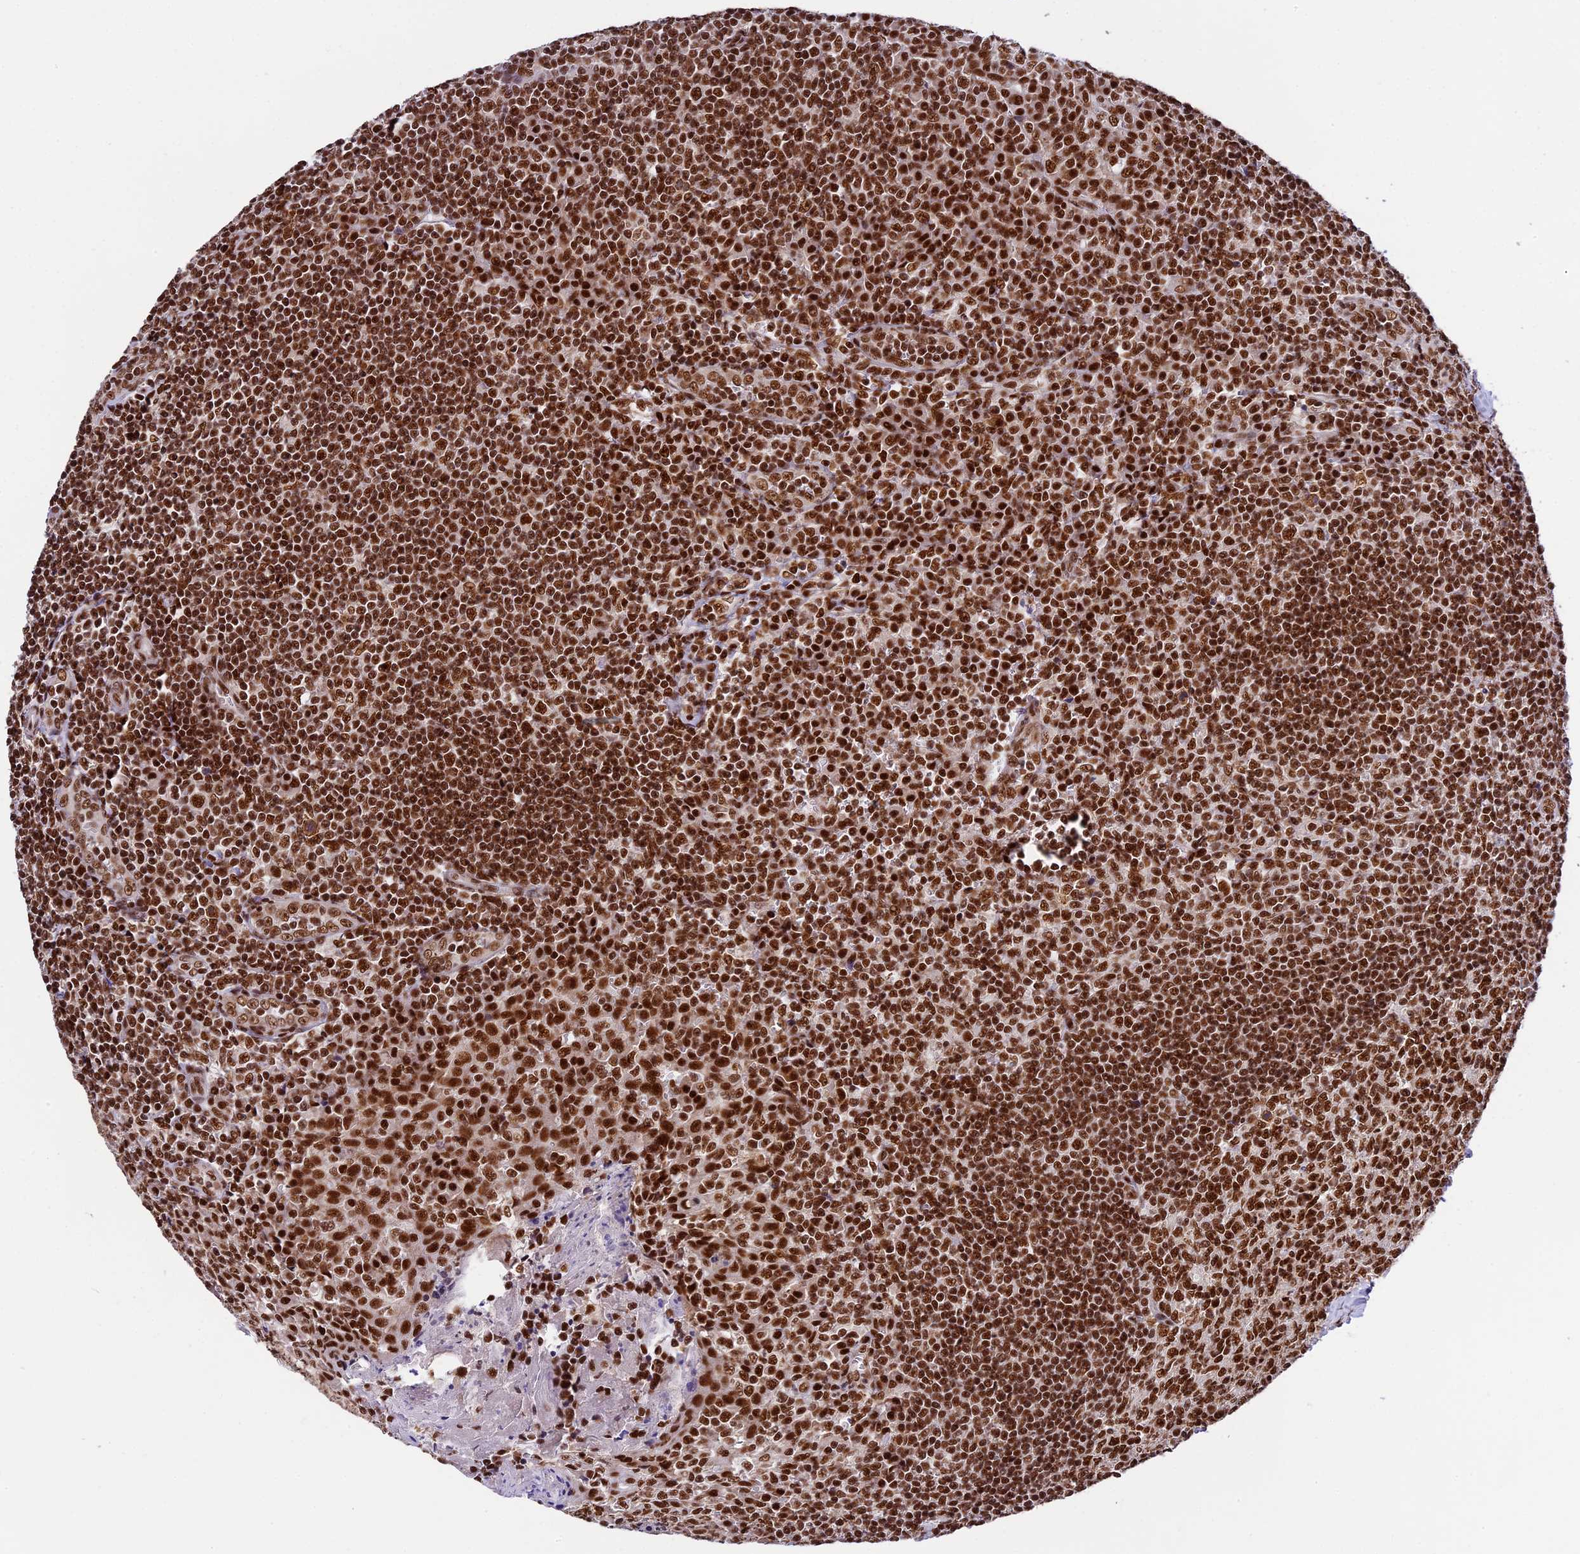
{"staining": {"intensity": "strong", "quantity": ">75%", "location": "nuclear"}, "tissue": "tonsil", "cell_type": "Germinal center cells", "image_type": "normal", "snomed": [{"axis": "morphology", "description": "Normal tissue, NOS"}, {"axis": "topography", "description": "Tonsil"}], "caption": "Tonsil stained with DAB (3,3'-diaminobenzidine) immunohistochemistry shows high levels of strong nuclear positivity in approximately >75% of germinal center cells. Using DAB (3,3'-diaminobenzidine) (brown) and hematoxylin (blue) stains, captured at high magnification using brightfield microscopy.", "gene": "RAMACL", "patient": {"sex": "male", "age": 27}}